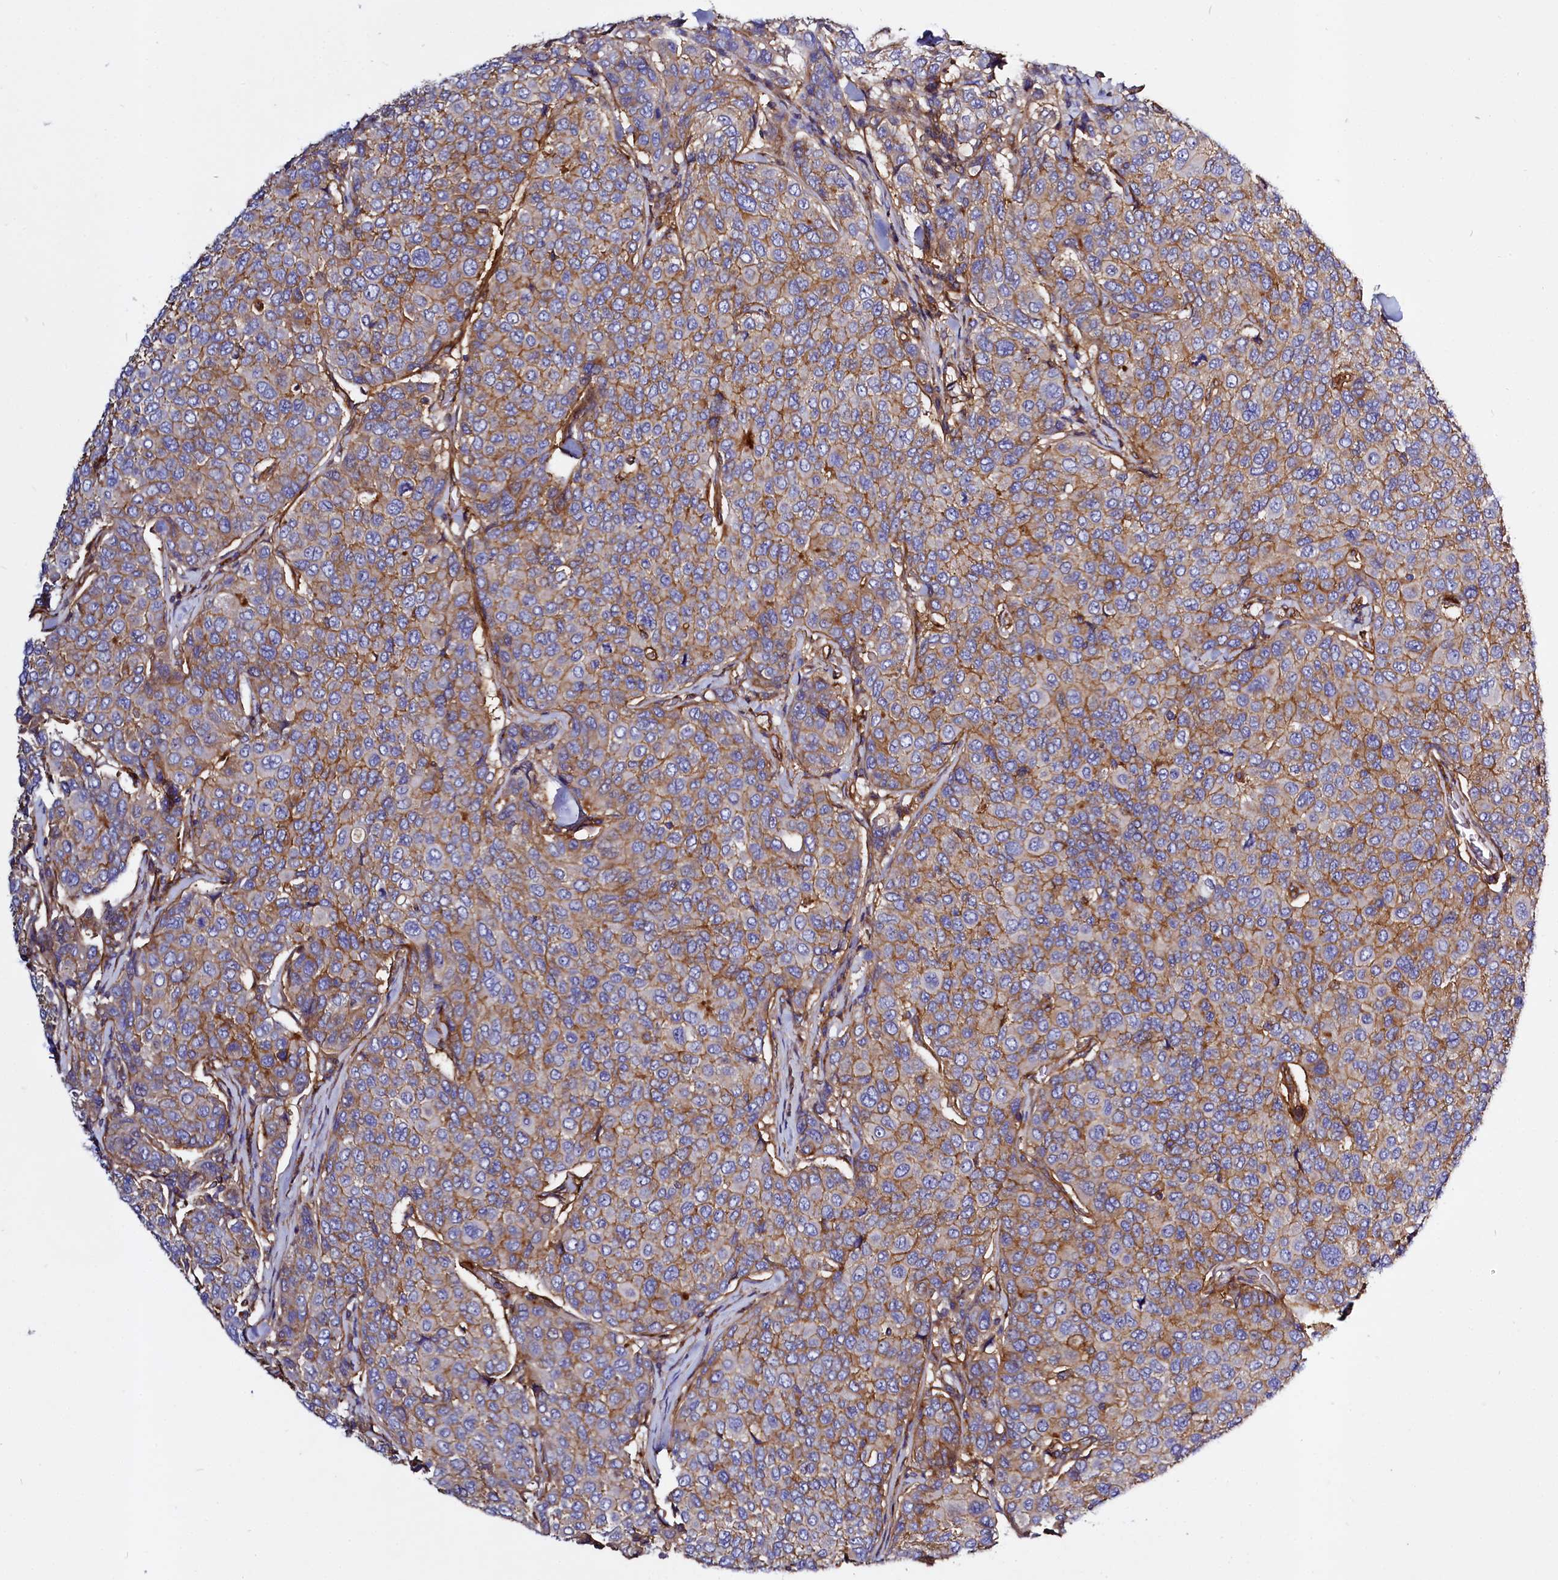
{"staining": {"intensity": "moderate", "quantity": ">75%", "location": "cytoplasmic/membranous"}, "tissue": "breast cancer", "cell_type": "Tumor cells", "image_type": "cancer", "snomed": [{"axis": "morphology", "description": "Duct carcinoma"}, {"axis": "topography", "description": "Breast"}], "caption": "Tumor cells show medium levels of moderate cytoplasmic/membranous expression in about >75% of cells in human breast cancer.", "gene": "ANO6", "patient": {"sex": "female", "age": 55}}